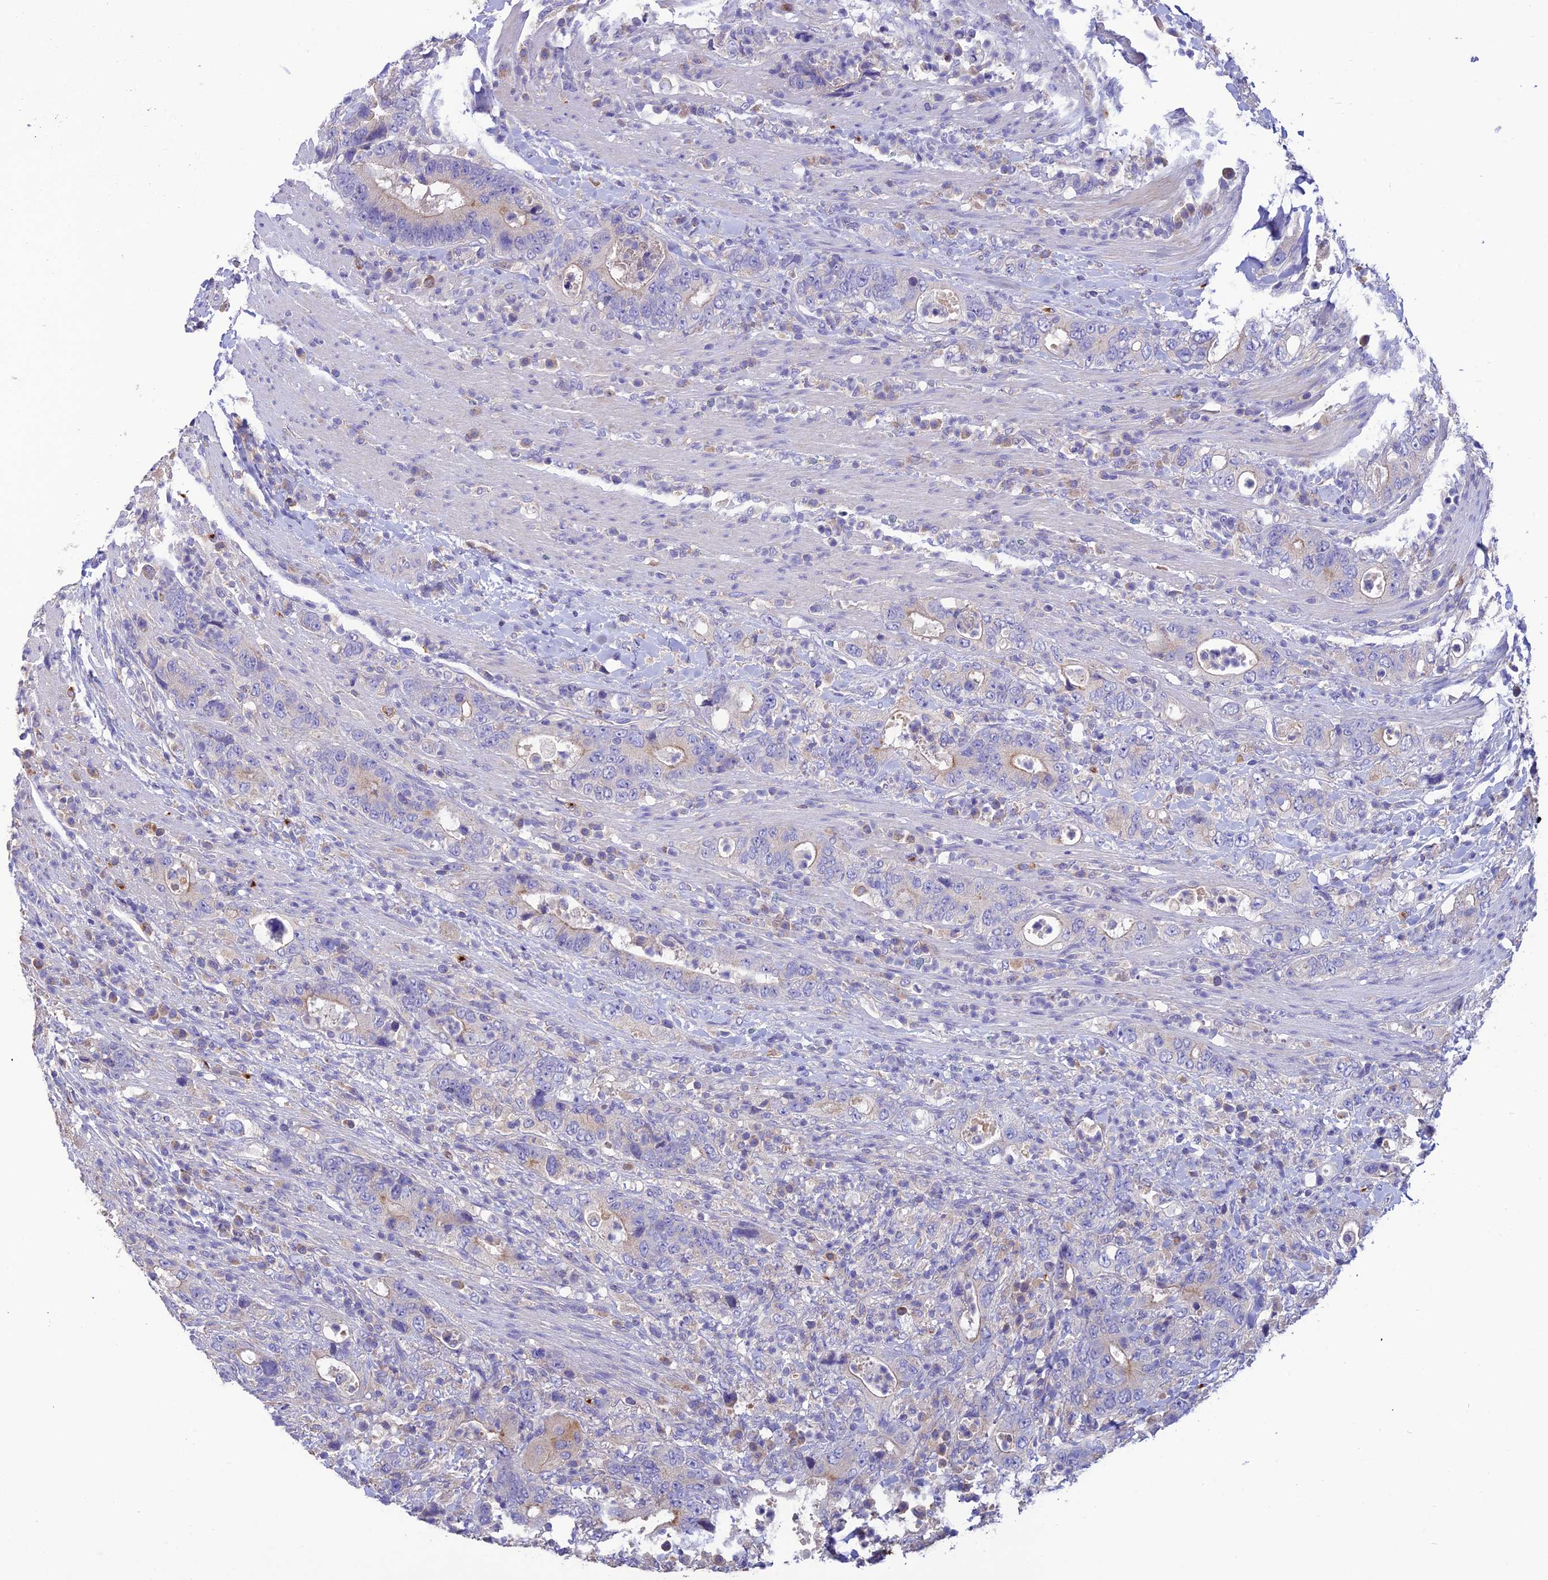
{"staining": {"intensity": "weak", "quantity": "<25%", "location": "cytoplasmic/membranous"}, "tissue": "colorectal cancer", "cell_type": "Tumor cells", "image_type": "cancer", "snomed": [{"axis": "morphology", "description": "Adenocarcinoma, NOS"}, {"axis": "topography", "description": "Colon"}], "caption": "Colorectal adenocarcinoma stained for a protein using immunohistochemistry exhibits no positivity tumor cells.", "gene": "SFT2D2", "patient": {"sex": "female", "age": 75}}